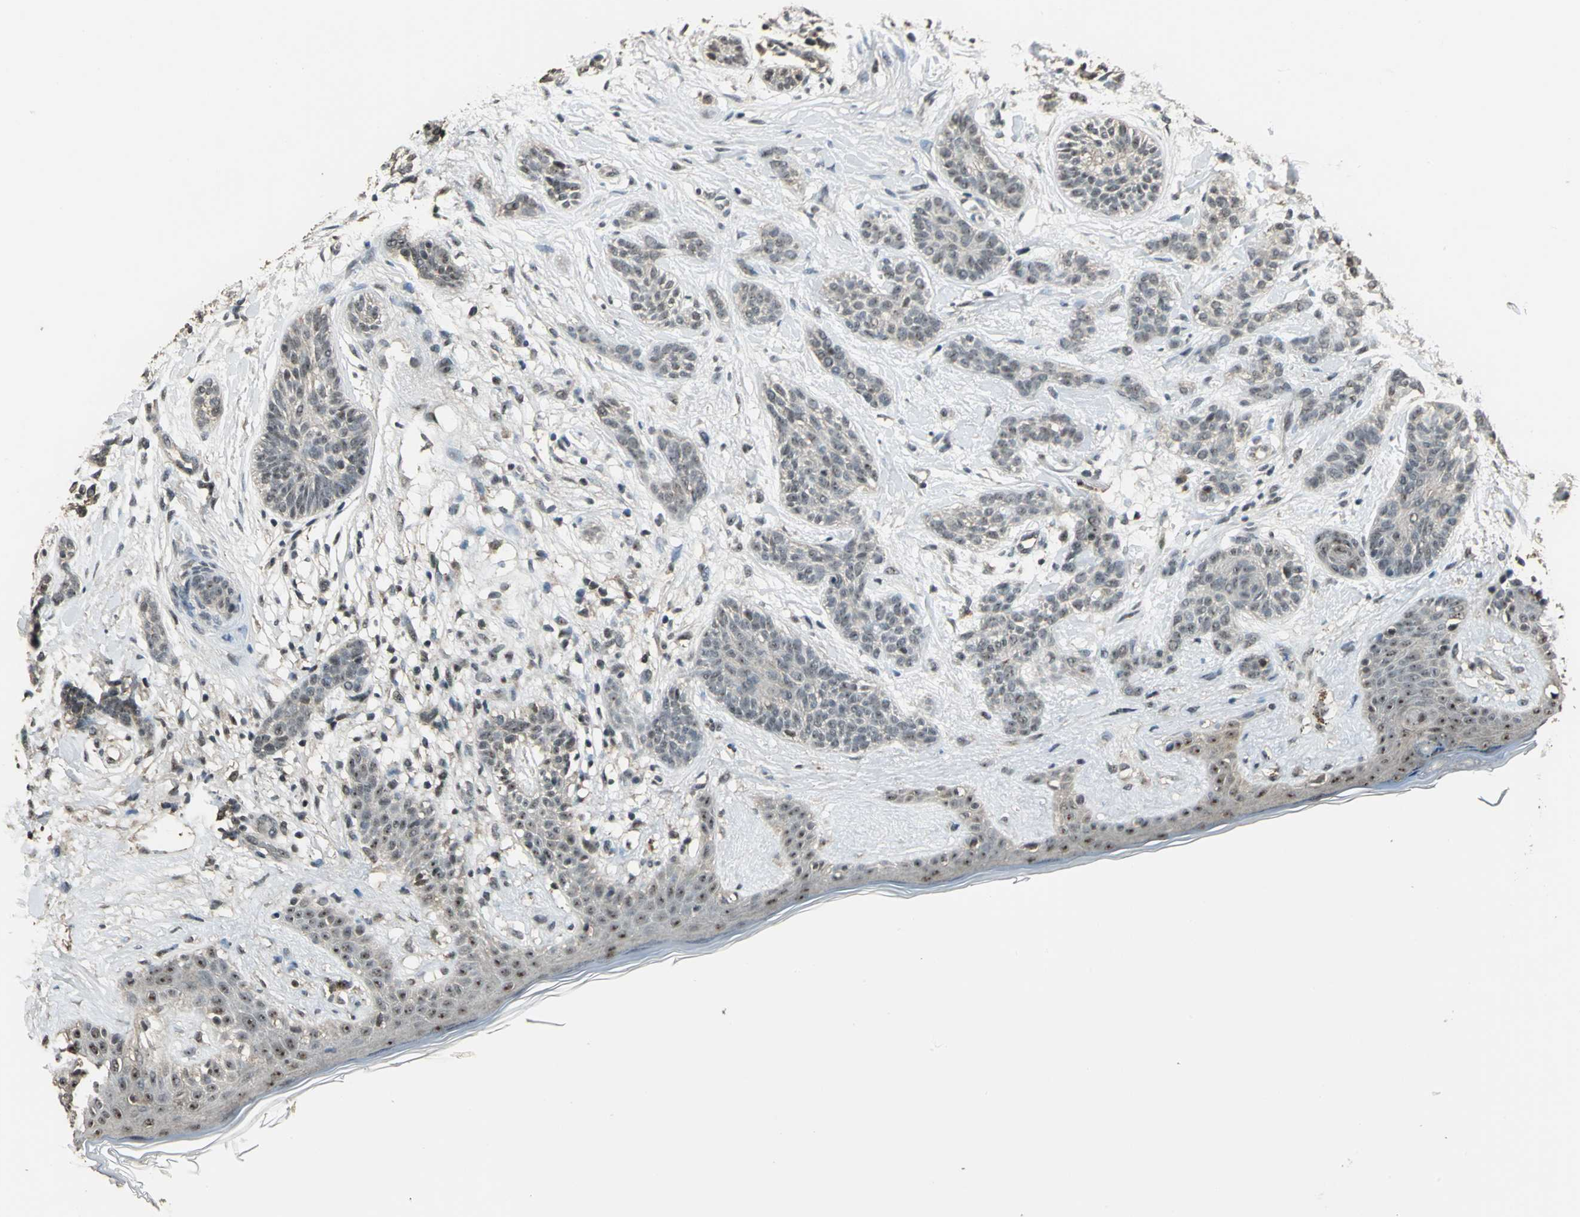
{"staining": {"intensity": "negative", "quantity": "none", "location": "none"}, "tissue": "skin cancer", "cell_type": "Tumor cells", "image_type": "cancer", "snomed": [{"axis": "morphology", "description": "Normal tissue, NOS"}, {"axis": "morphology", "description": "Basal cell carcinoma"}, {"axis": "topography", "description": "Skin"}], "caption": "High power microscopy photomicrograph of an immunohistochemistry image of basal cell carcinoma (skin), revealing no significant positivity in tumor cells.", "gene": "UCHL5", "patient": {"sex": "male", "age": 63}}